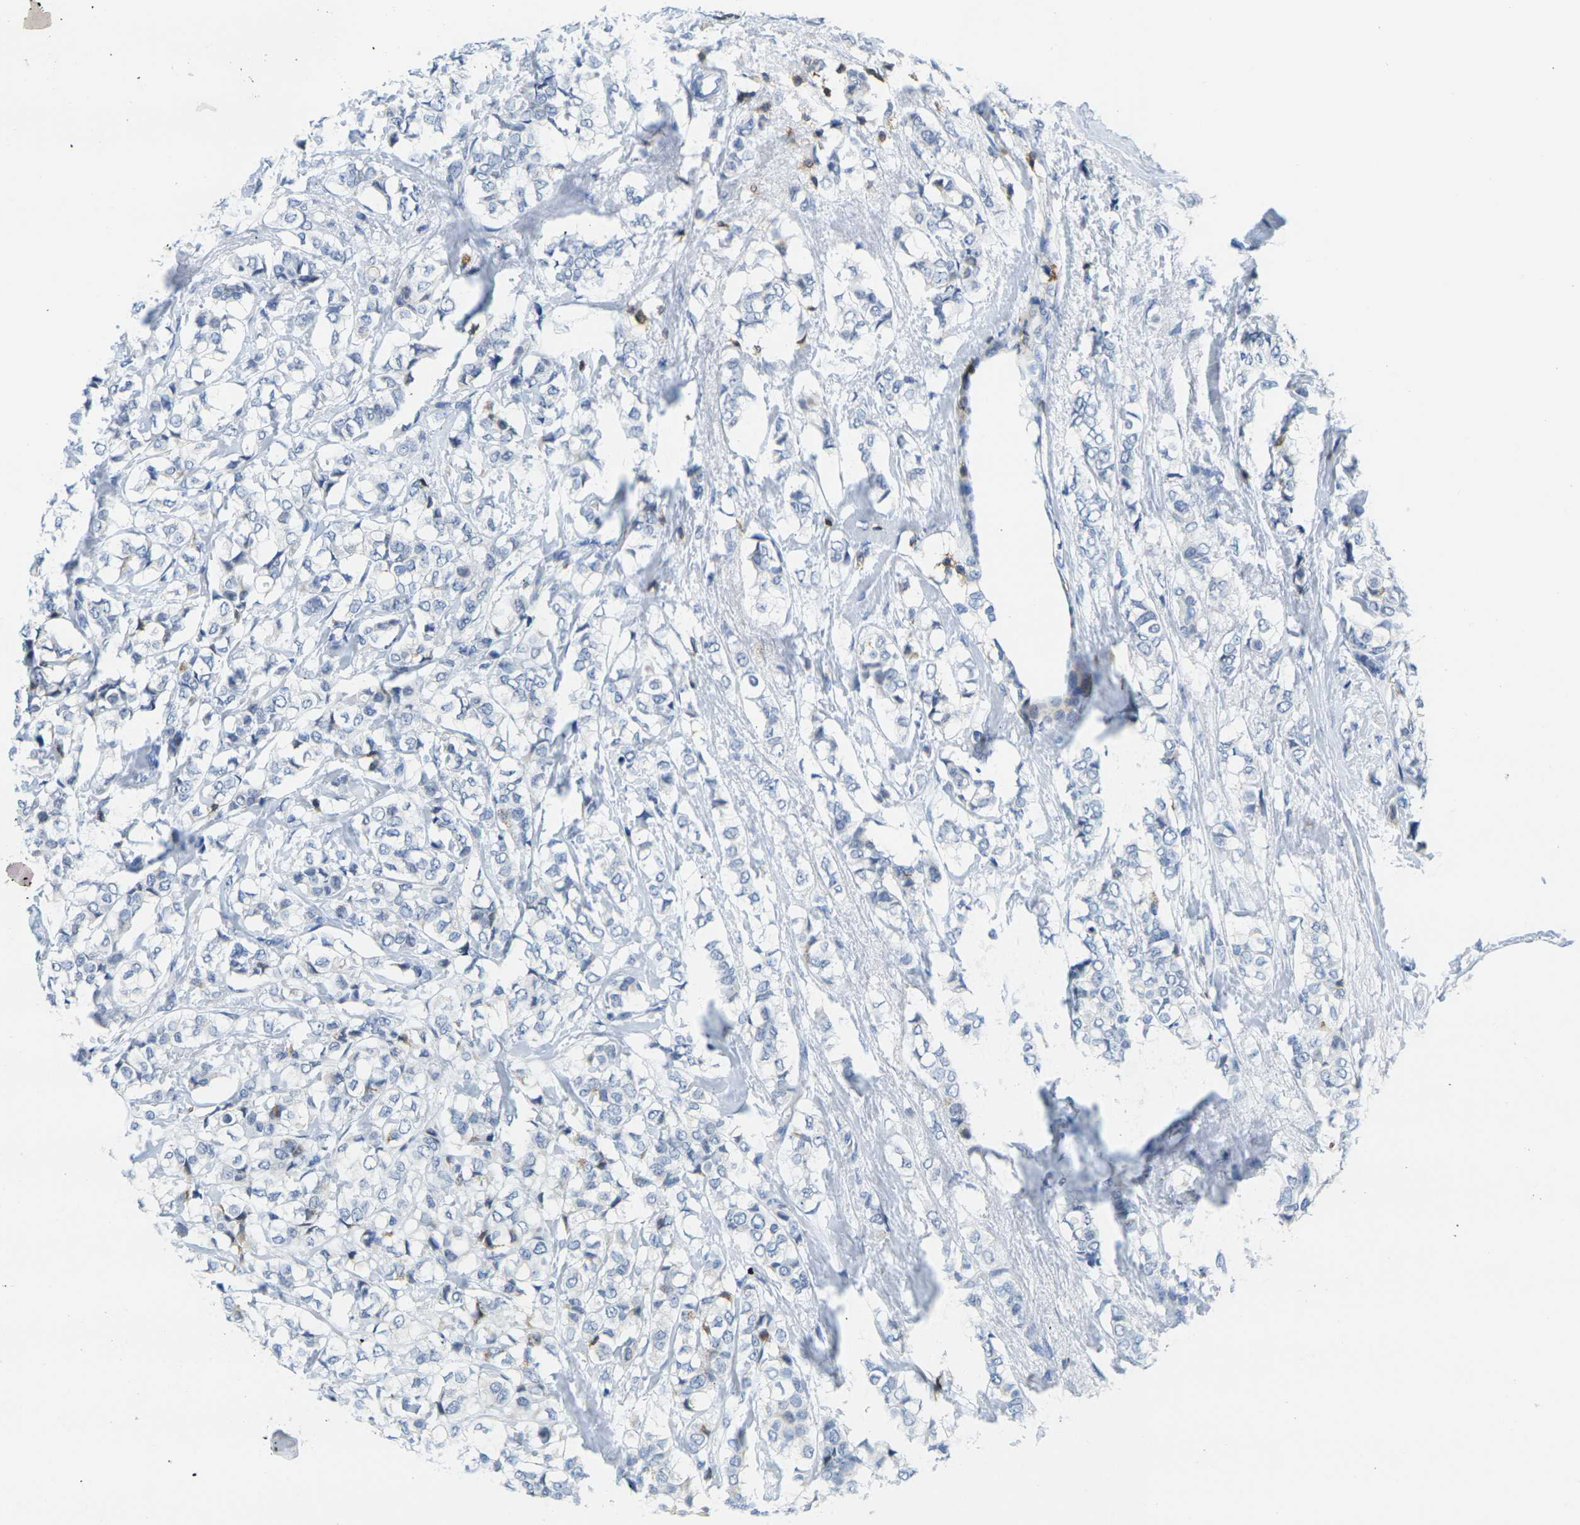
{"staining": {"intensity": "negative", "quantity": "none", "location": "none"}, "tissue": "breast cancer", "cell_type": "Tumor cells", "image_type": "cancer", "snomed": [{"axis": "morphology", "description": "Lobular carcinoma"}, {"axis": "topography", "description": "Breast"}], "caption": "An image of human breast cancer is negative for staining in tumor cells.", "gene": "CD3D", "patient": {"sex": "female", "age": 60}}